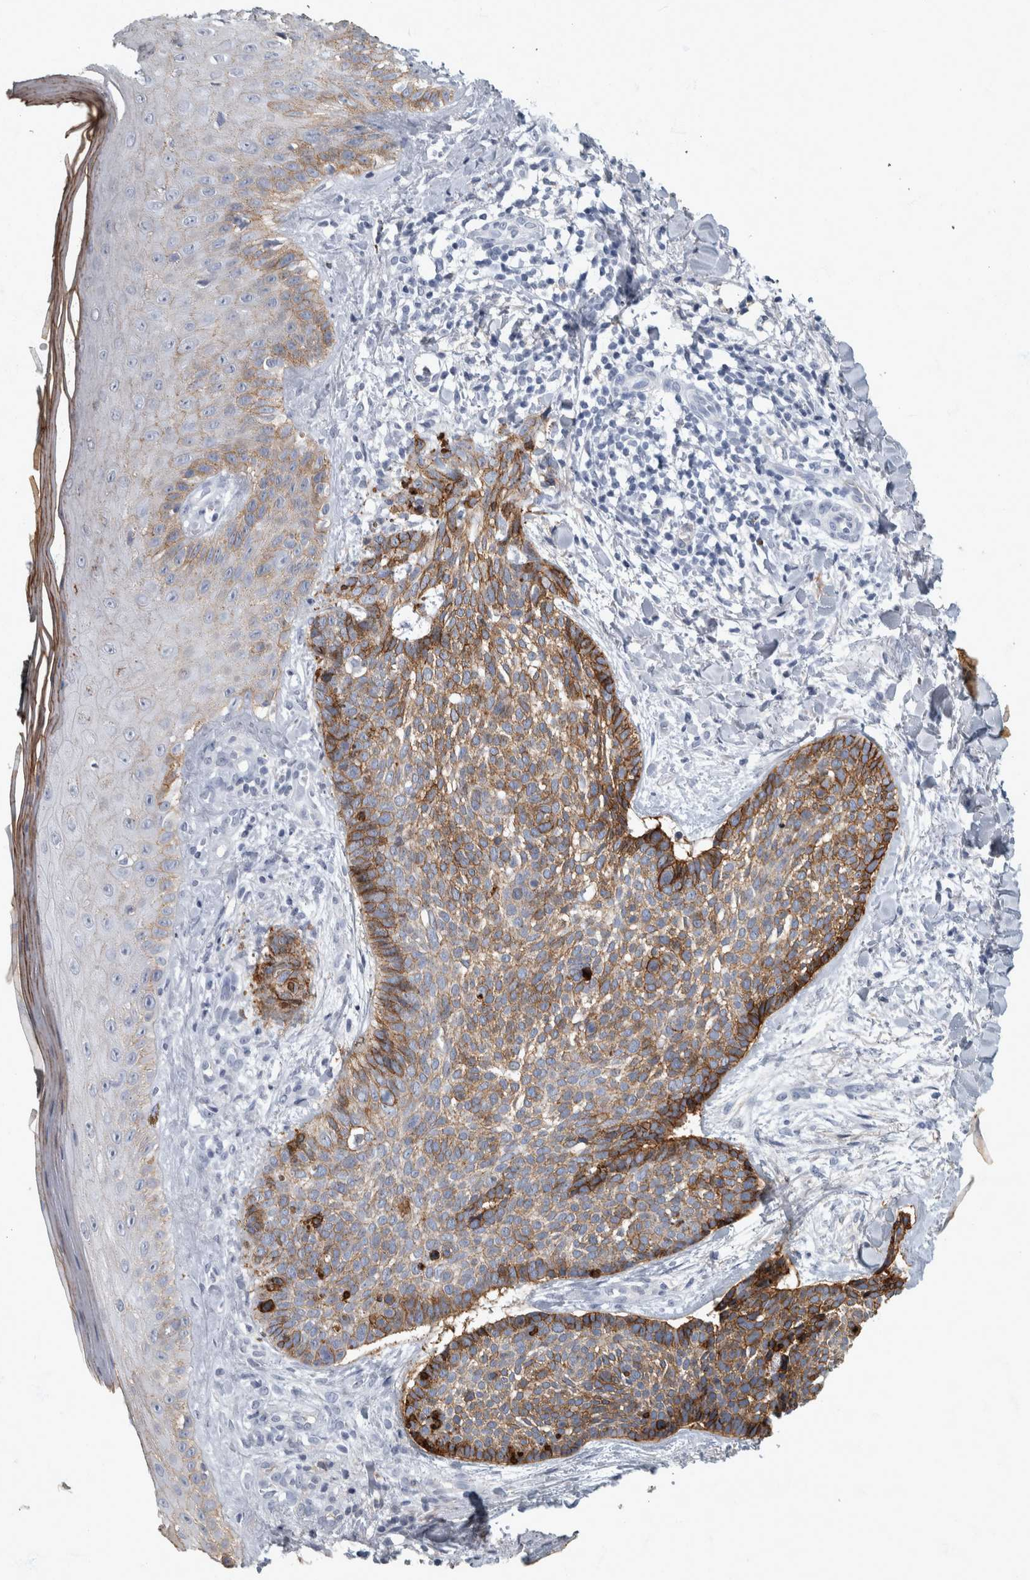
{"staining": {"intensity": "moderate", "quantity": ">75%", "location": "cytoplasmic/membranous"}, "tissue": "skin cancer", "cell_type": "Tumor cells", "image_type": "cancer", "snomed": [{"axis": "morphology", "description": "Normal tissue, NOS"}, {"axis": "morphology", "description": "Basal cell carcinoma"}, {"axis": "topography", "description": "Skin"}], "caption": "High-magnification brightfield microscopy of skin cancer stained with DAB (brown) and counterstained with hematoxylin (blue). tumor cells exhibit moderate cytoplasmic/membranous positivity is seen in about>75% of cells.", "gene": "DSG2", "patient": {"sex": "male", "age": 67}}